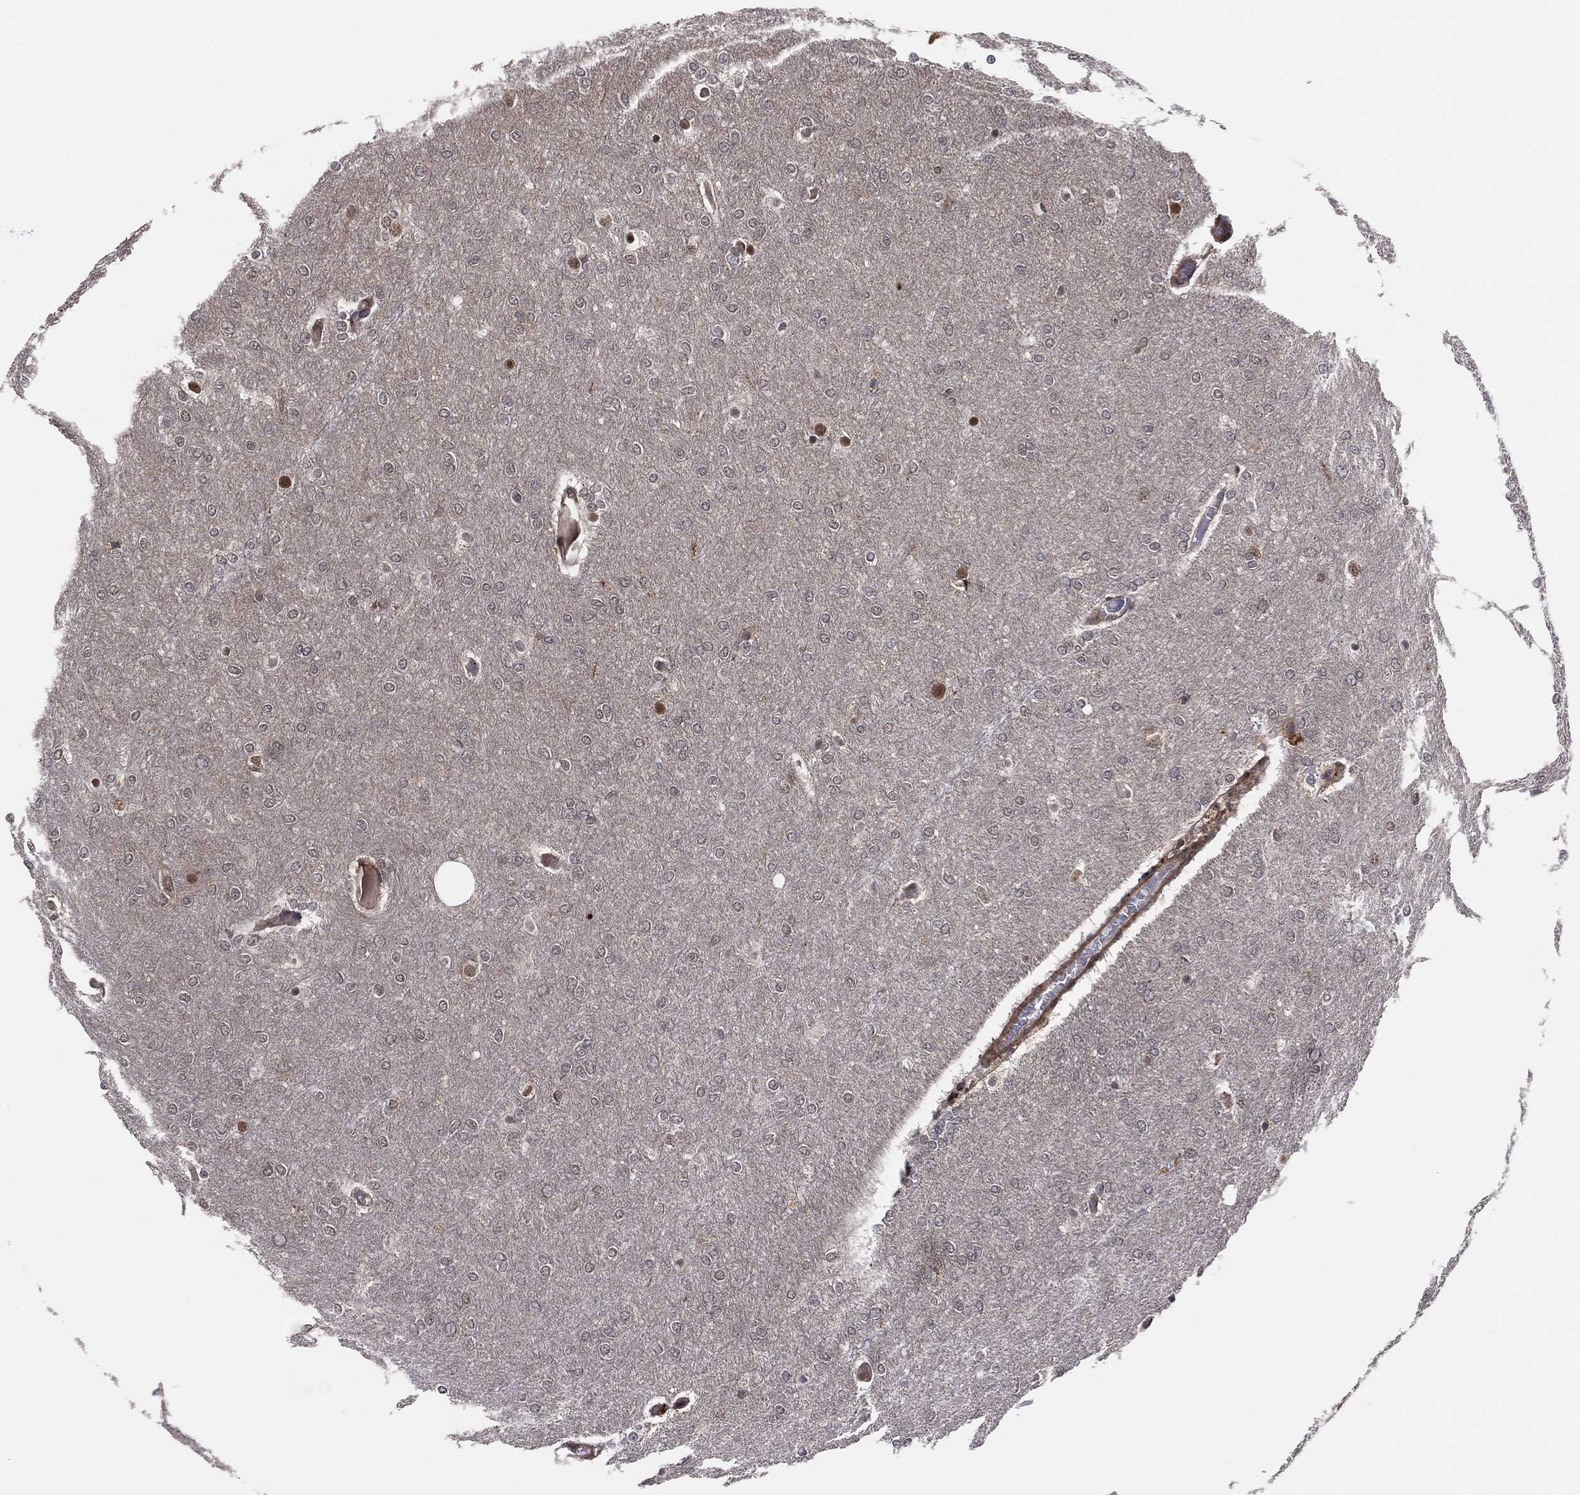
{"staining": {"intensity": "negative", "quantity": "none", "location": "none"}, "tissue": "glioma", "cell_type": "Tumor cells", "image_type": "cancer", "snomed": [{"axis": "morphology", "description": "Glioma, malignant, High grade"}, {"axis": "topography", "description": "Brain"}], "caption": "High power microscopy photomicrograph of an immunohistochemistry (IHC) micrograph of glioma, revealing no significant staining in tumor cells.", "gene": "ICOSLG", "patient": {"sex": "female", "age": 61}}